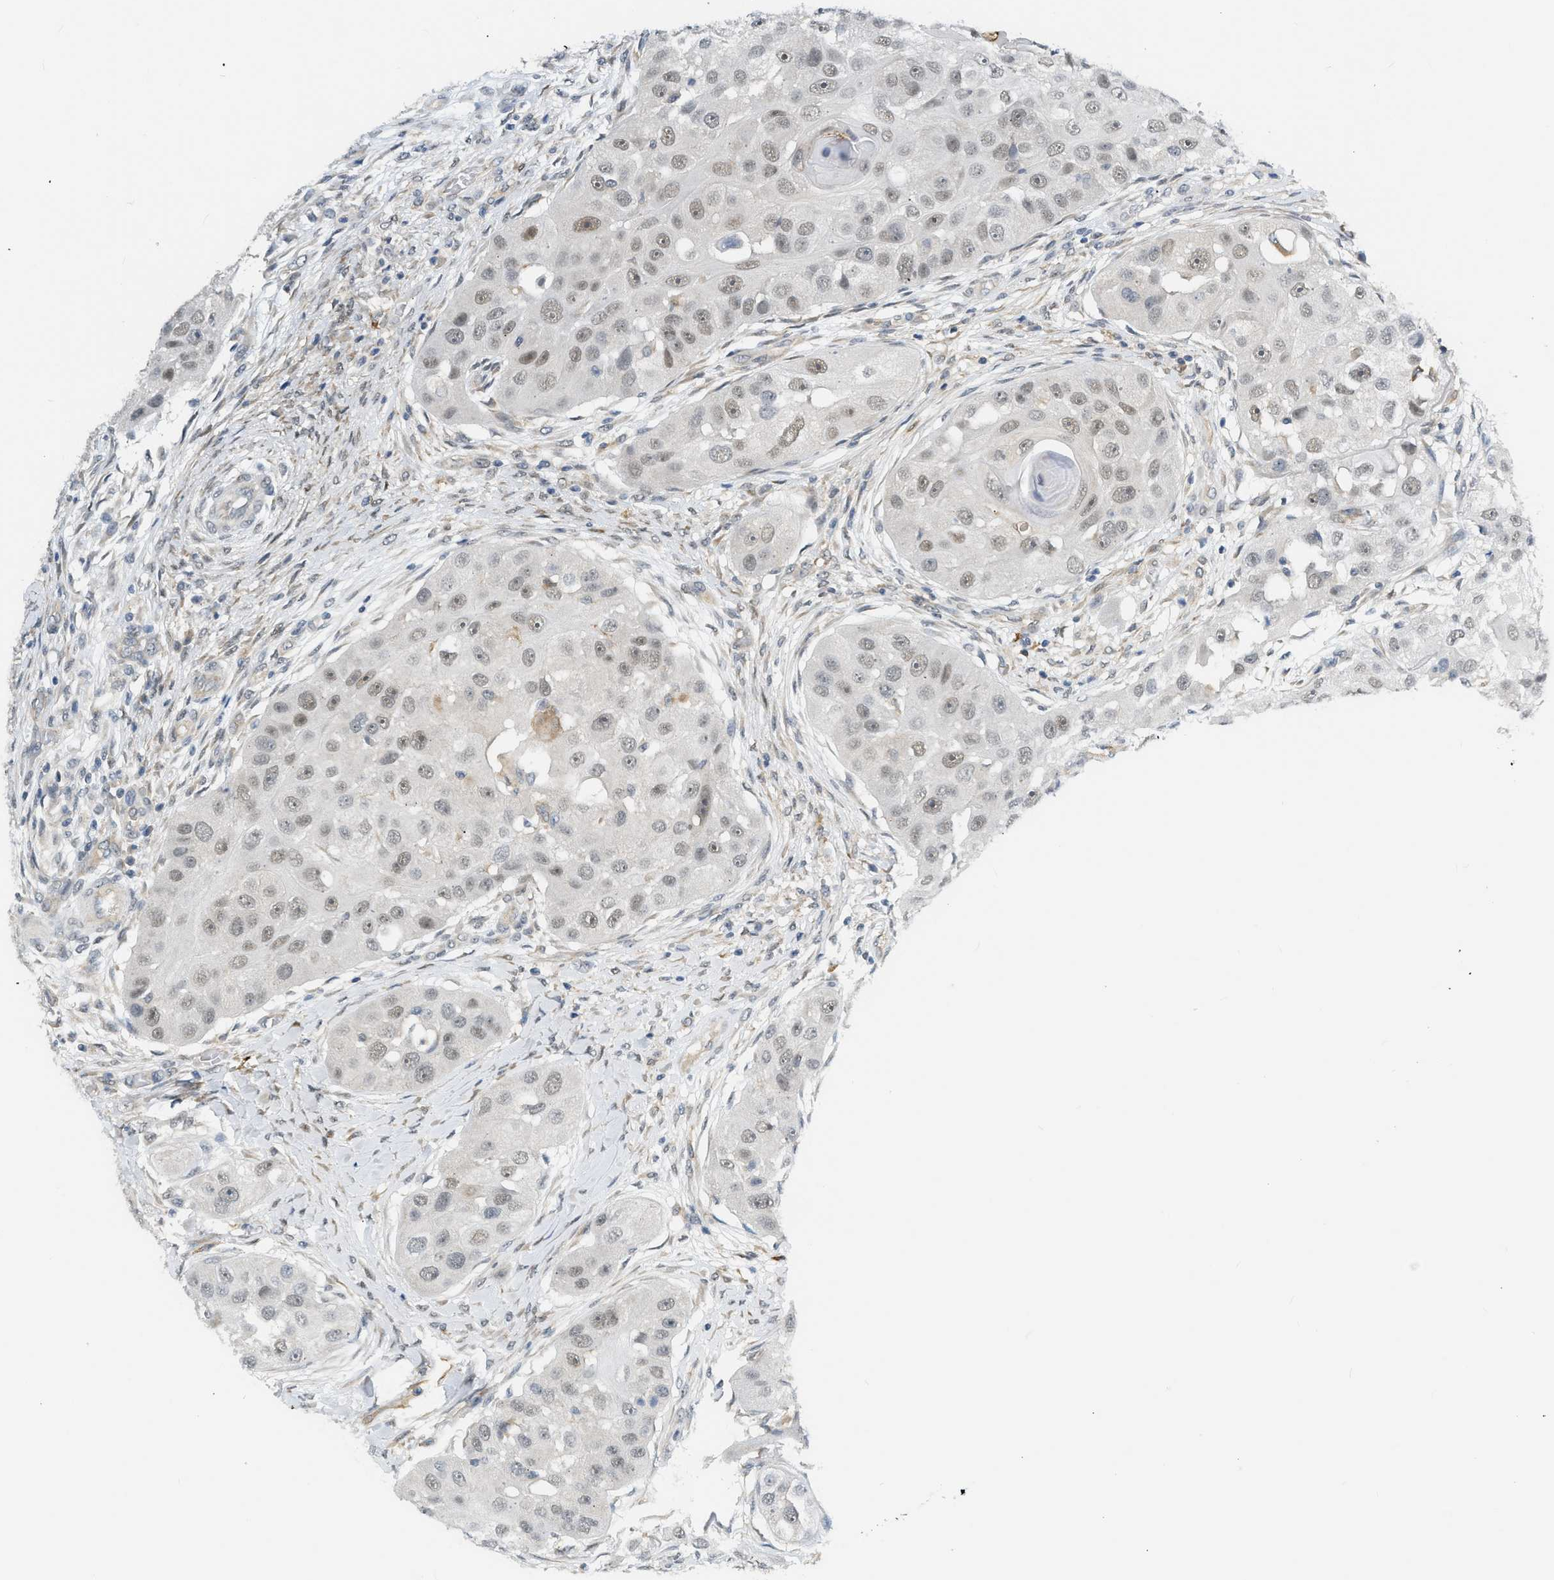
{"staining": {"intensity": "weak", "quantity": "<25%", "location": "nuclear"}, "tissue": "head and neck cancer", "cell_type": "Tumor cells", "image_type": "cancer", "snomed": [{"axis": "morphology", "description": "Normal tissue, NOS"}, {"axis": "morphology", "description": "Squamous cell carcinoma, NOS"}, {"axis": "topography", "description": "Skeletal muscle"}, {"axis": "topography", "description": "Head-Neck"}], "caption": "A high-resolution image shows immunohistochemistry (IHC) staining of squamous cell carcinoma (head and neck), which displays no significant positivity in tumor cells. The staining is performed using DAB brown chromogen with nuclei counter-stained in using hematoxylin.", "gene": "ZNF408", "patient": {"sex": "male", "age": 51}}